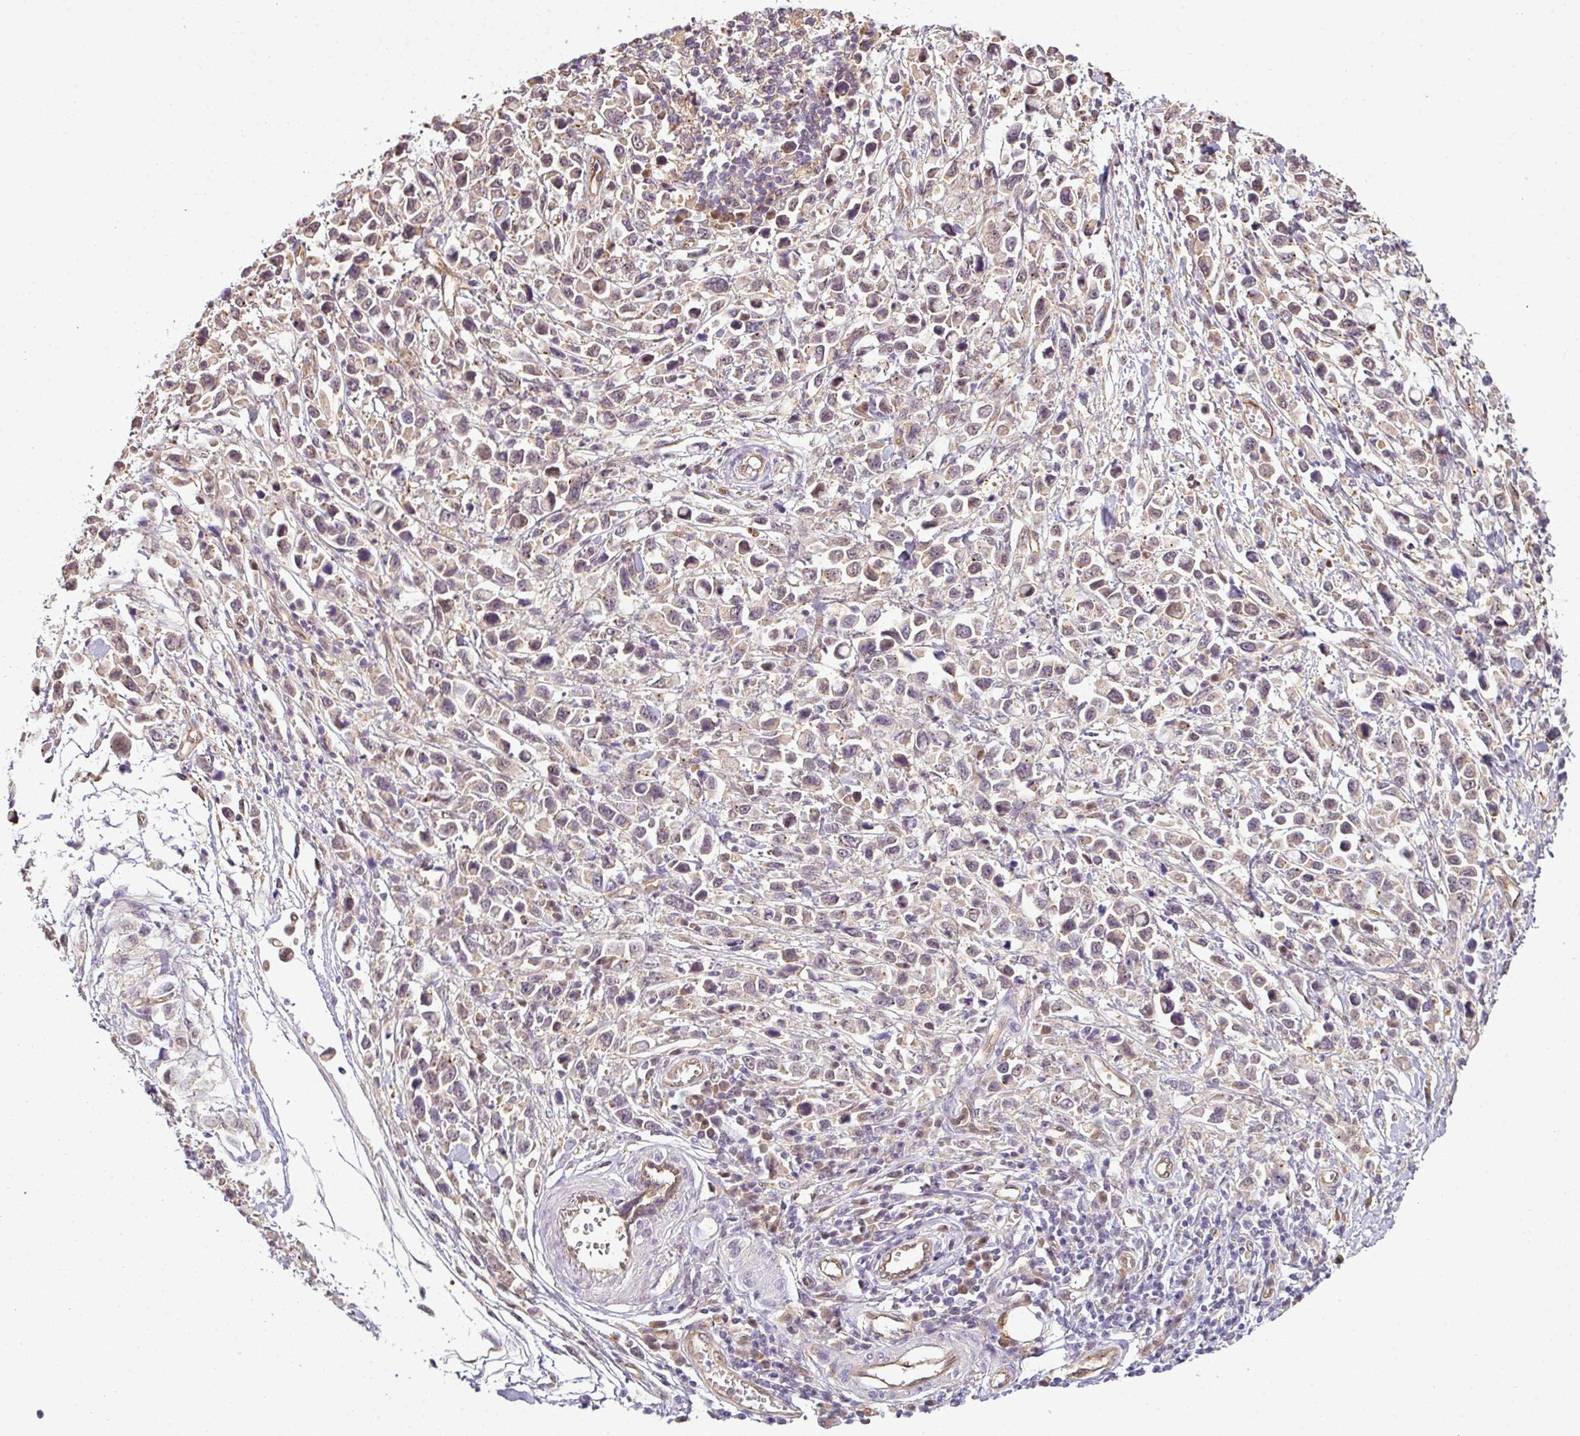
{"staining": {"intensity": "weak", "quantity": "<25%", "location": "cytoplasmic/membranous,nuclear"}, "tissue": "stomach cancer", "cell_type": "Tumor cells", "image_type": "cancer", "snomed": [{"axis": "morphology", "description": "Adenocarcinoma, NOS"}, {"axis": "topography", "description": "Stomach"}], "caption": "Protein analysis of adenocarcinoma (stomach) demonstrates no significant expression in tumor cells.", "gene": "ANKRD18A", "patient": {"sex": "female", "age": 81}}